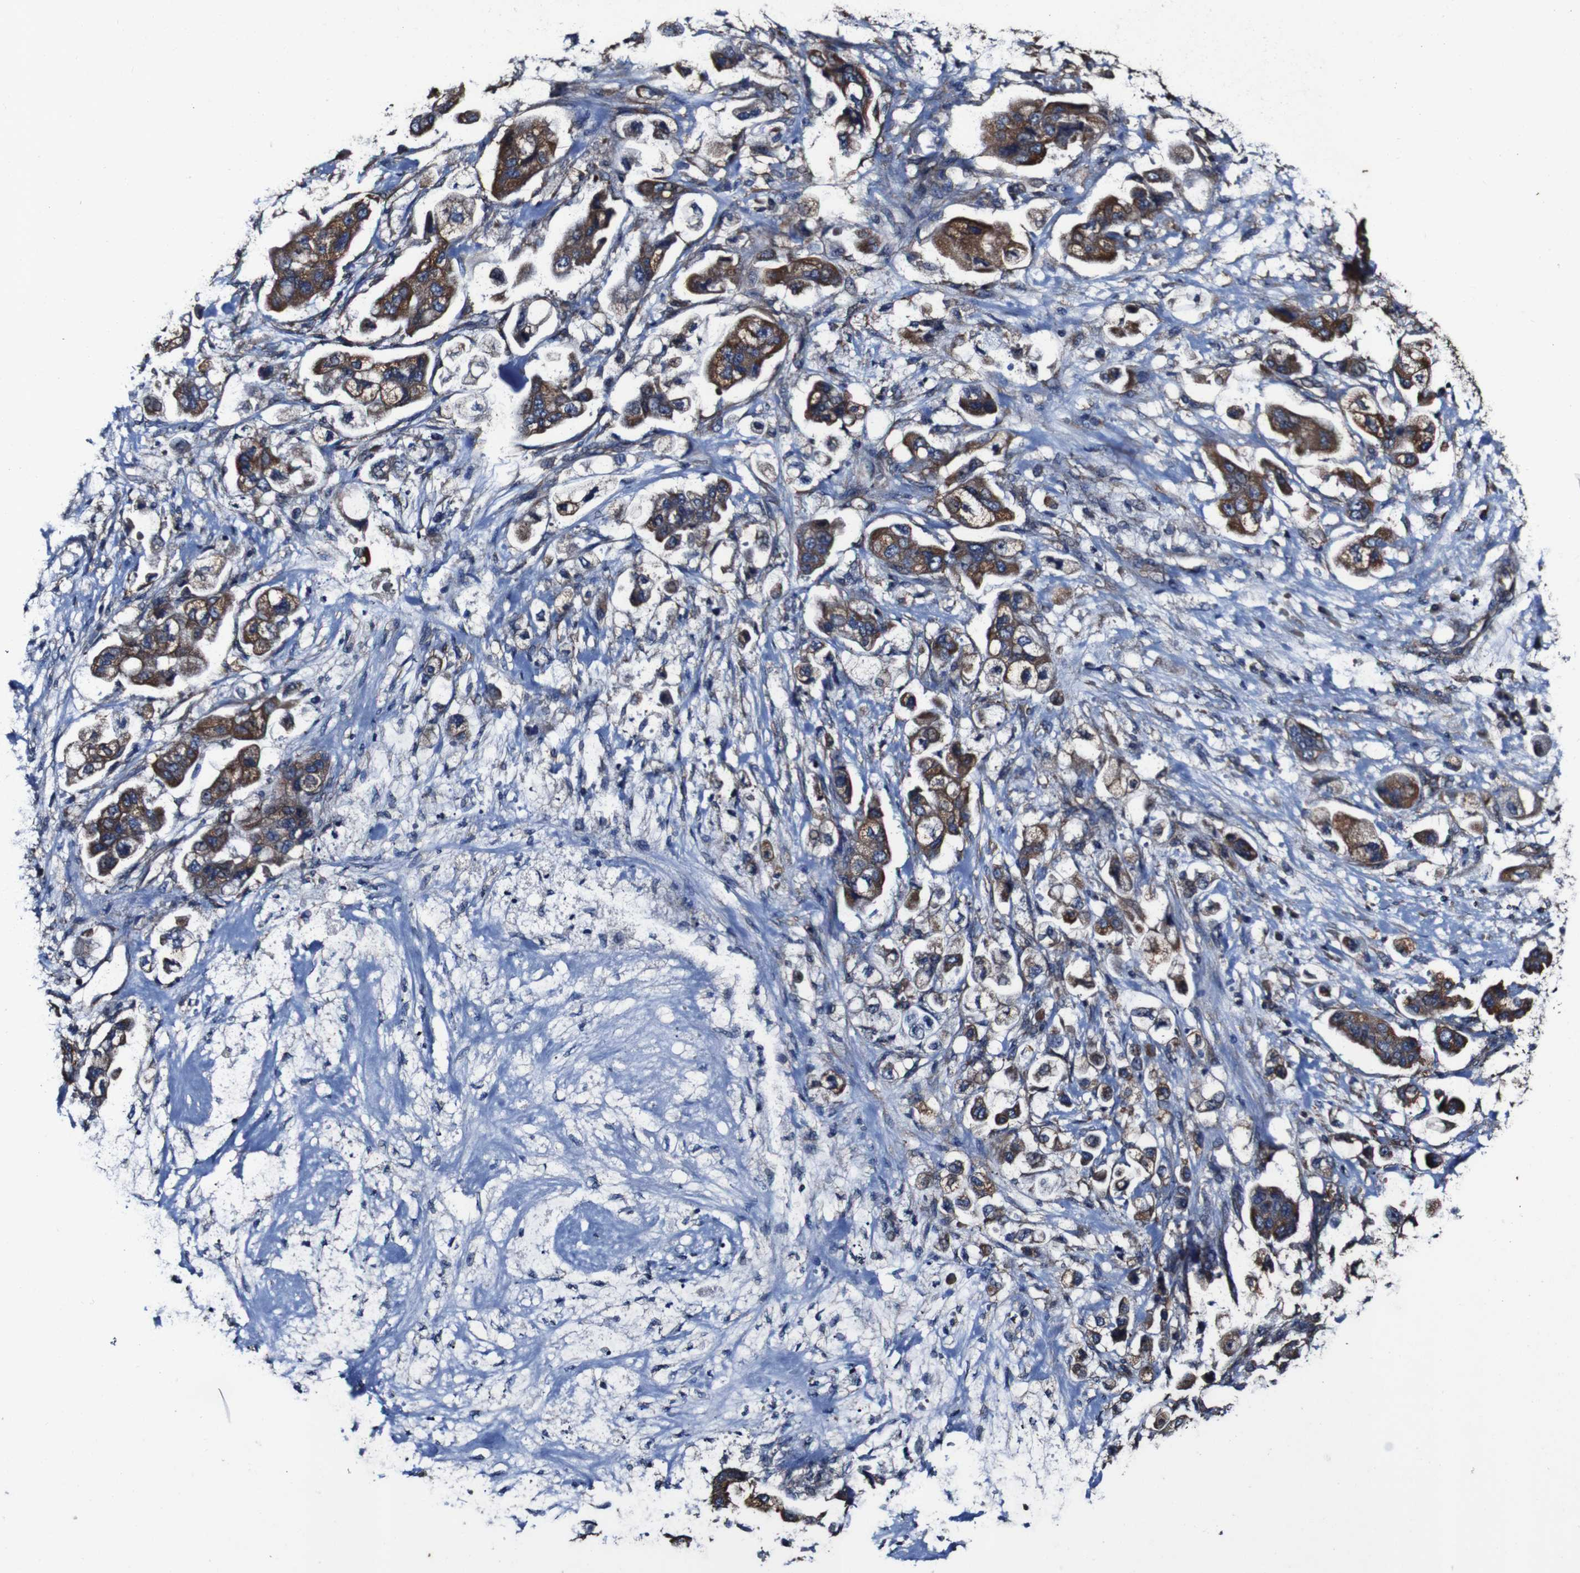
{"staining": {"intensity": "strong", "quantity": "25%-75%", "location": "cytoplasmic/membranous"}, "tissue": "stomach cancer", "cell_type": "Tumor cells", "image_type": "cancer", "snomed": [{"axis": "morphology", "description": "Adenocarcinoma, NOS"}, {"axis": "topography", "description": "Stomach"}], "caption": "Immunohistochemical staining of adenocarcinoma (stomach) exhibits high levels of strong cytoplasmic/membranous protein staining in about 25%-75% of tumor cells.", "gene": "CSF1R", "patient": {"sex": "male", "age": 62}}